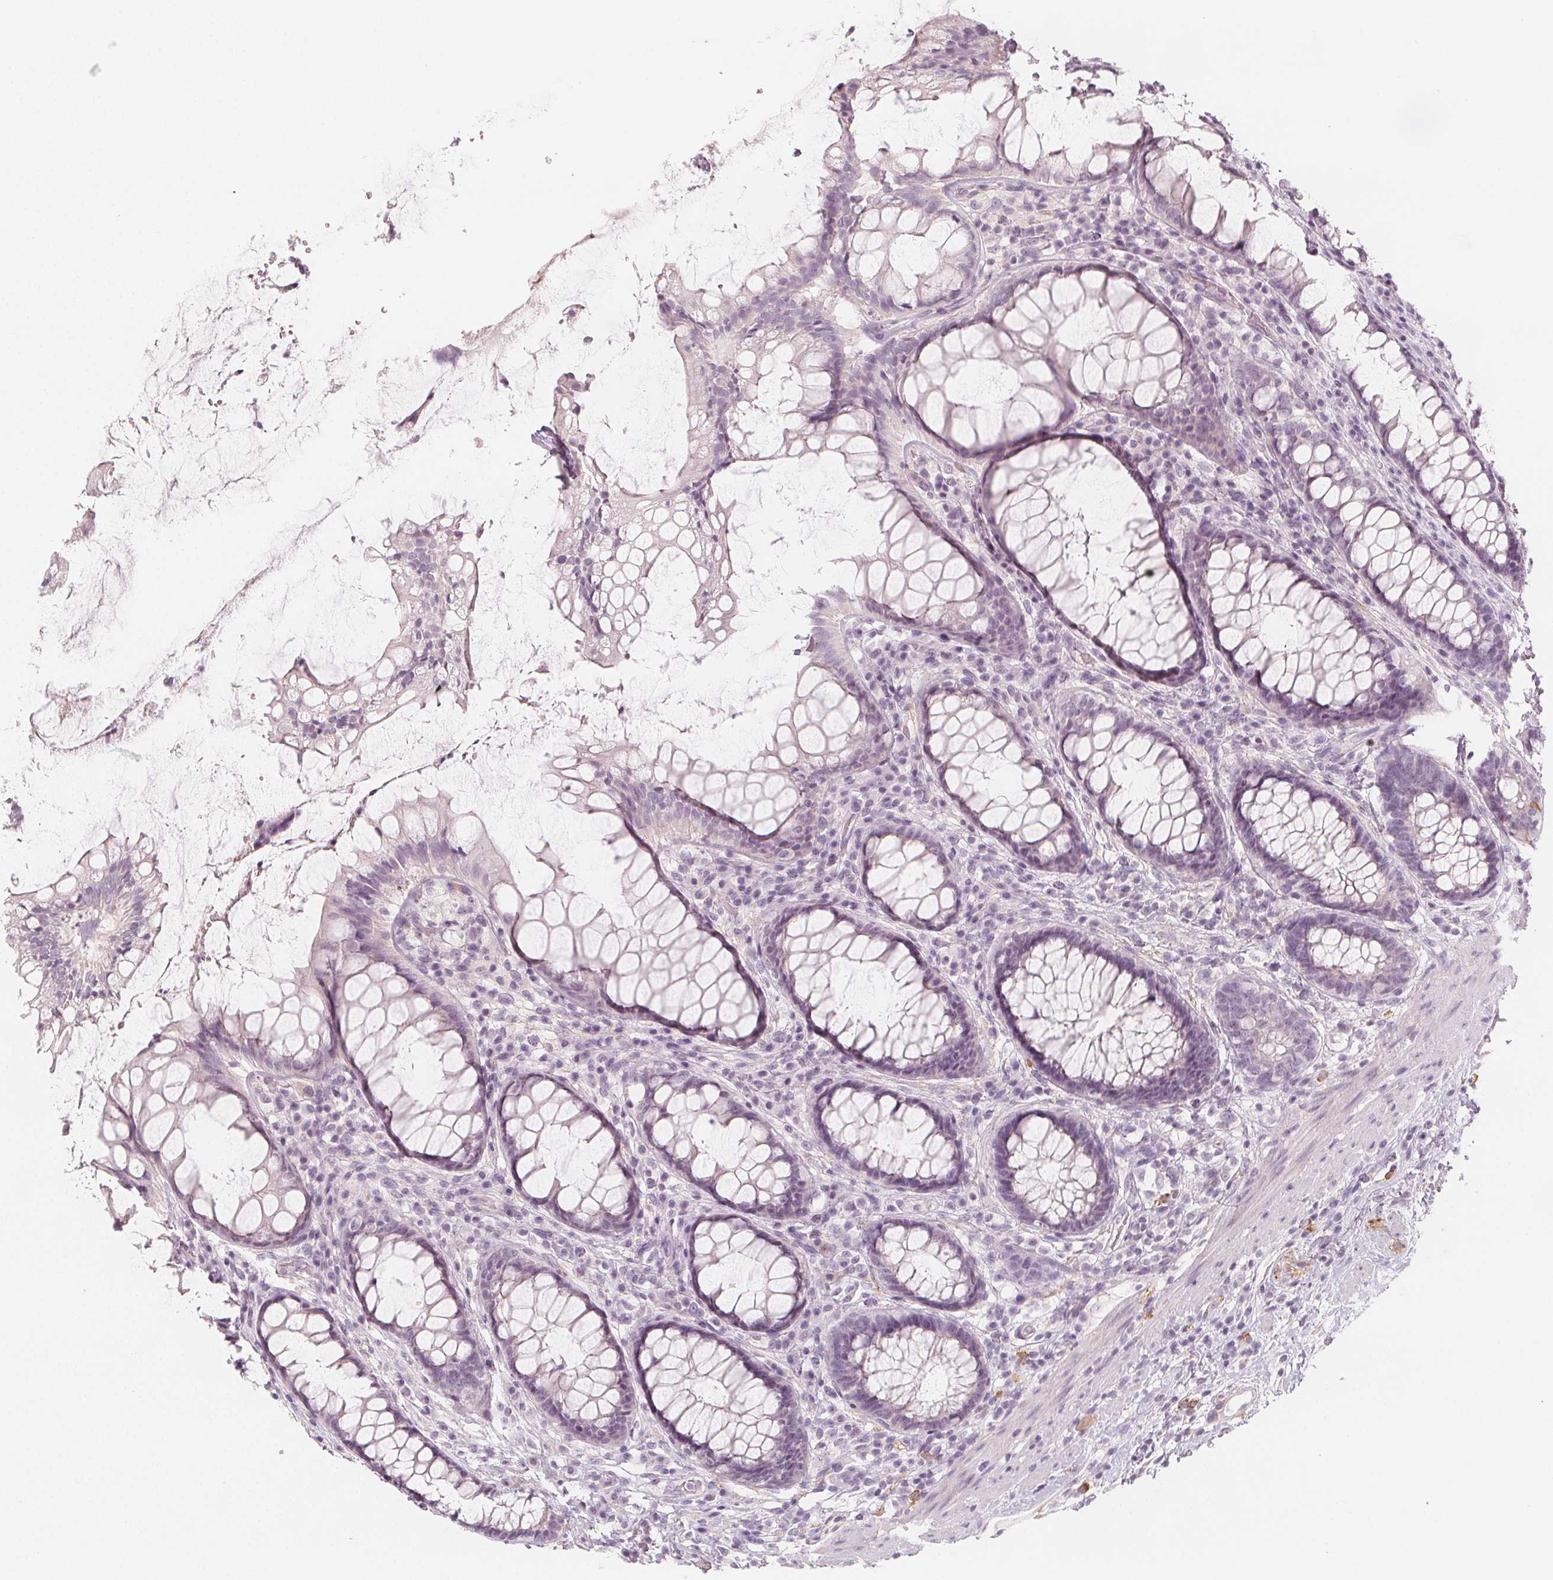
{"staining": {"intensity": "negative", "quantity": "none", "location": "none"}, "tissue": "rectum", "cell_type": "Glandular cells", "image_type": "normal", "snomed": [{"axis": "morphology", "description": "Normal tissue, NOS"}, {"axis": "topography", "description": "Rectum"}], "caption": "DAB (3,3'-diaminobenzidine) immunohistochemical staining of unremarkable human rectum shows no significant positivity in glandular cells. (Stains: DAB (3,3'-diaminobenzidine) immunohistochemistry (IHC) with hematoxylin counter stain, Microscopy: brightfield microscopy at high magnification).", "gene": "MAP1A", "patient": {"sex": "male", "age": 72}}